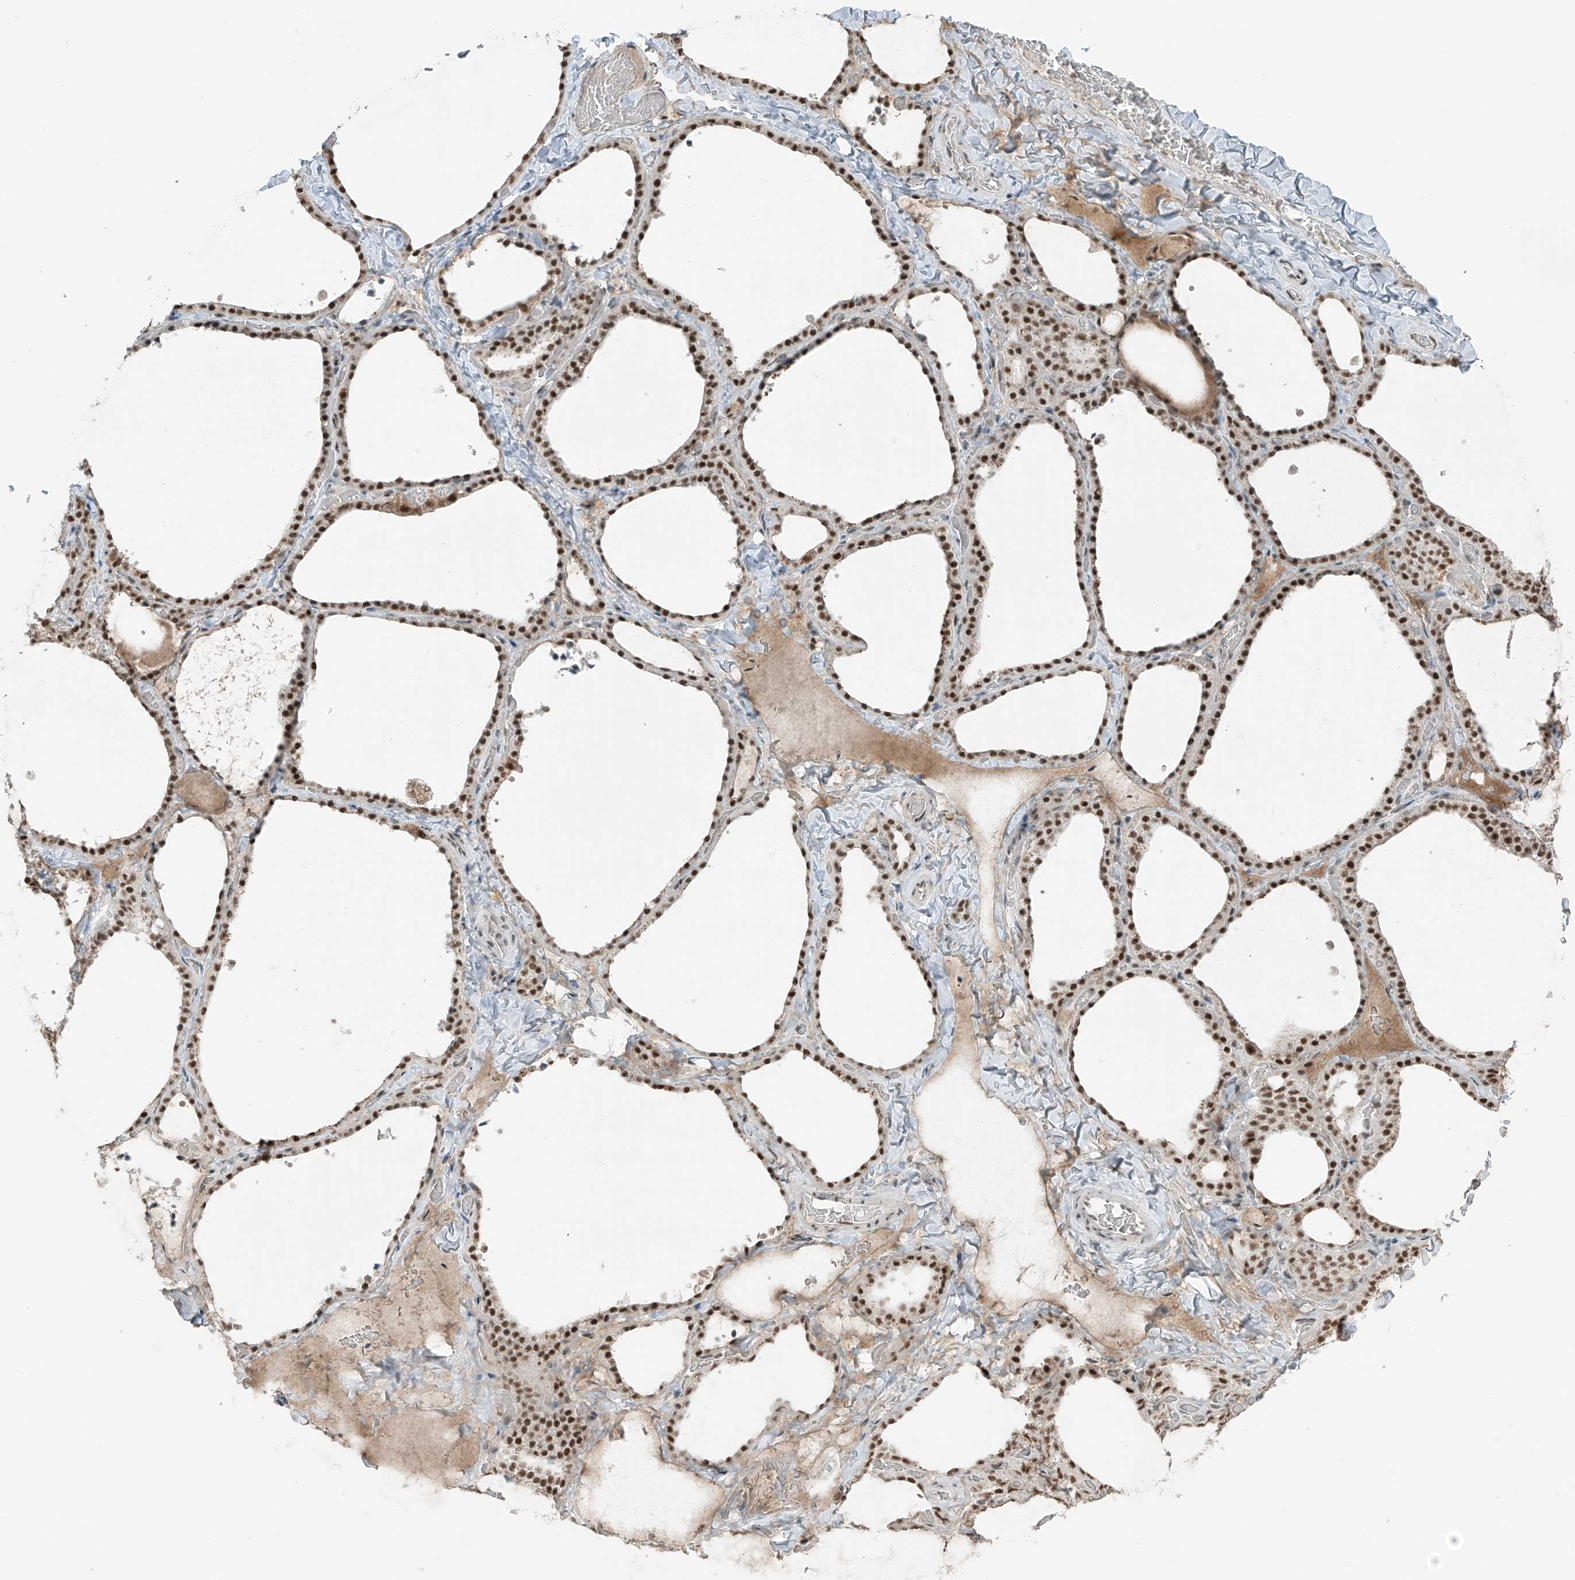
{"staining": {"intensity": "strong", "quantity": ">75%", "location": "nuclear"}, "tissue": "thyroid gland", "cell_type": "Glandular cells", "image_type": "normal", "snomed": [{"axis": "morphology", "description": "Normal tissue, NOS"}, {"axis": "topography", "description": "Thyroid gland"}], "caption": "This is an image of immunohistochemistry staining of normal thyroid gland, which shows strong staining in the nuclear of glandular cells.", "gene": "WRNIP1", "patient": {"sex": "female", "age": 22}}